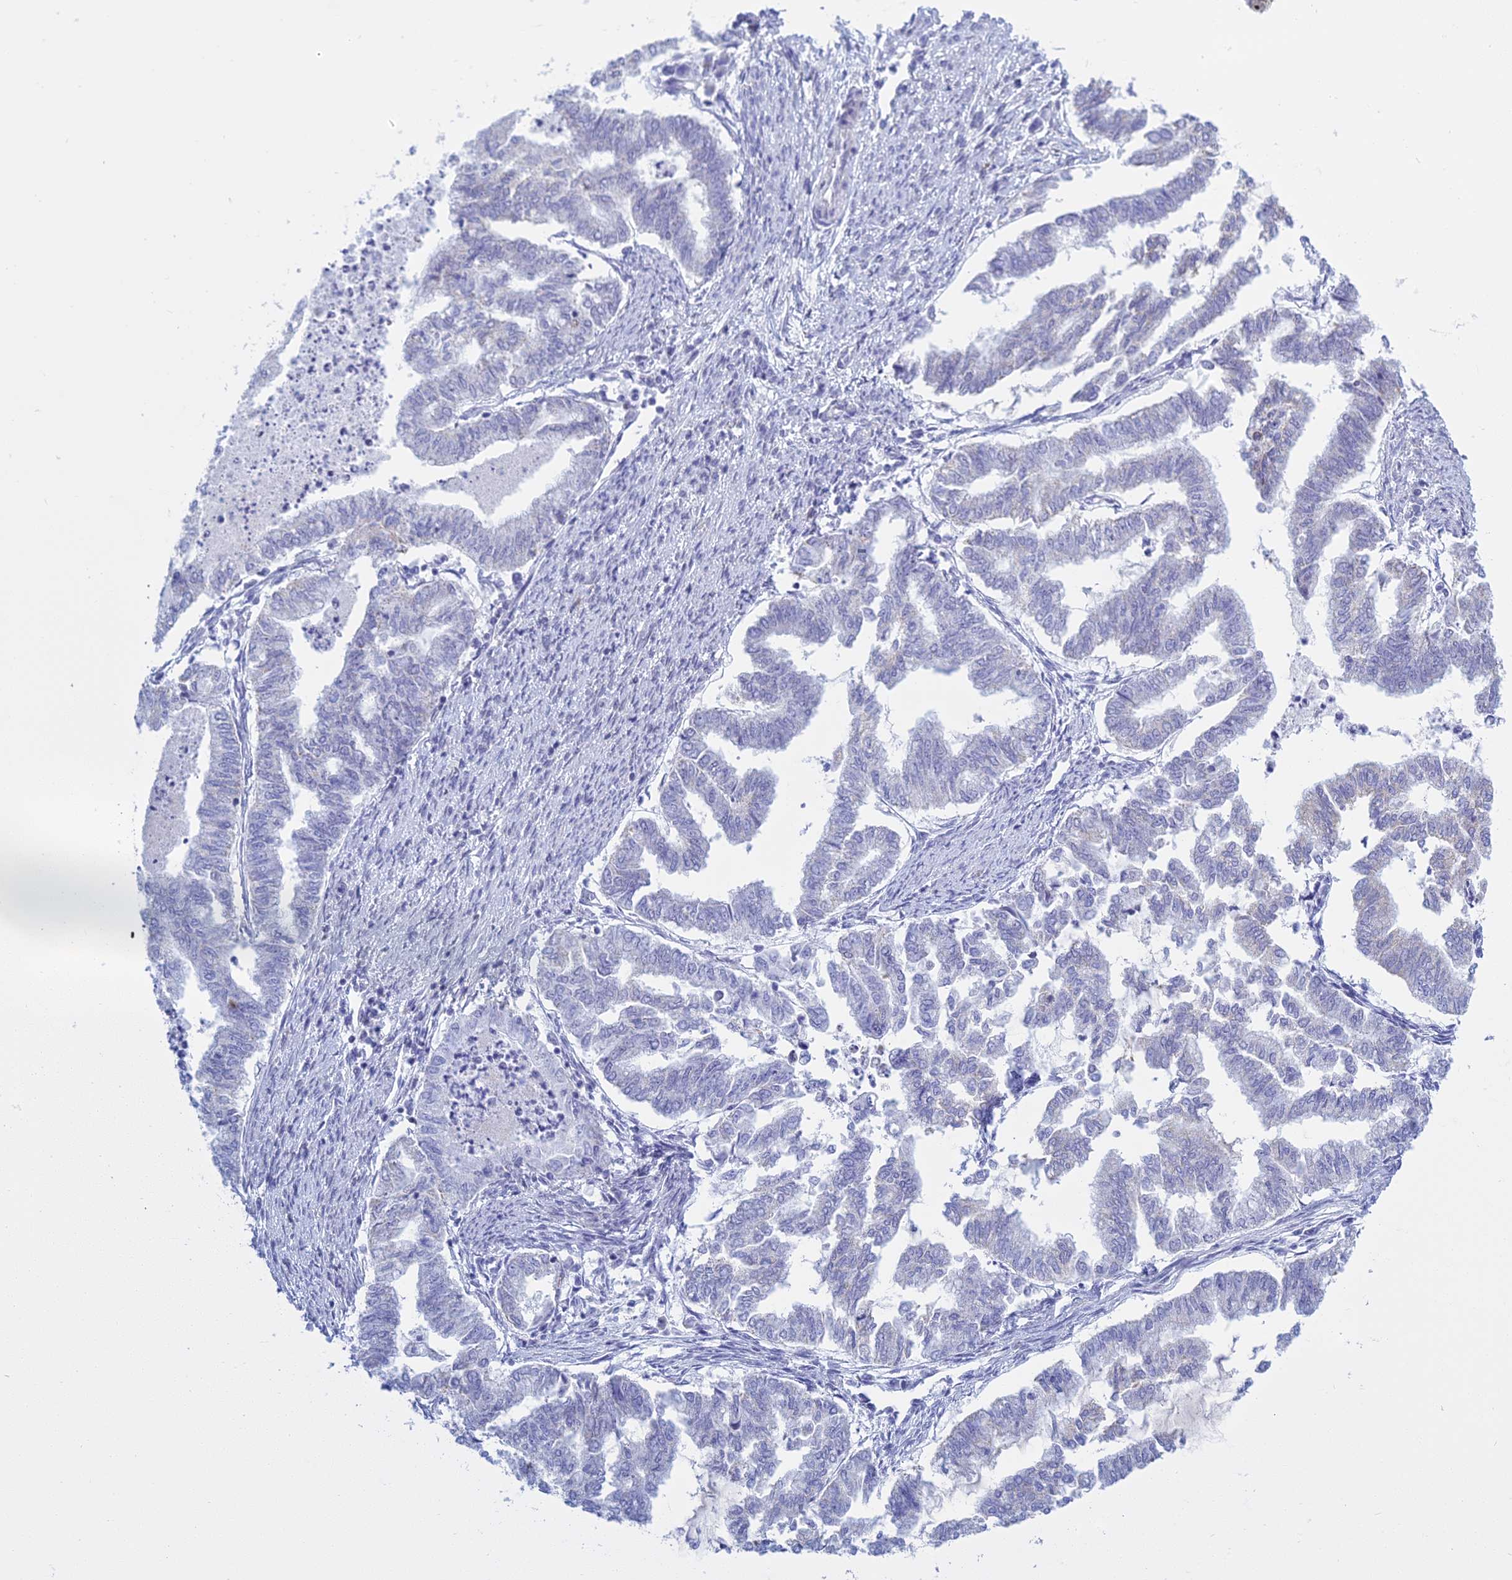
{"staining": {"intensity": "negative", "quantity": "none", "location": "none"}, "tissue": "endometrial cancer", "cell_type": "Tumor cells", "image_type": "cancer", "snomed": [{"axis": "morphology", "description": "Adenocarcinoma, NOS"}, {"axis": "topography", "description": "Endometrium"}], "caption": "Tumor cells show no significant protein expression in endometrial adenocarcinoma.", "gene": "KLF14", "patient": {"sex": "female", "age": 79}}